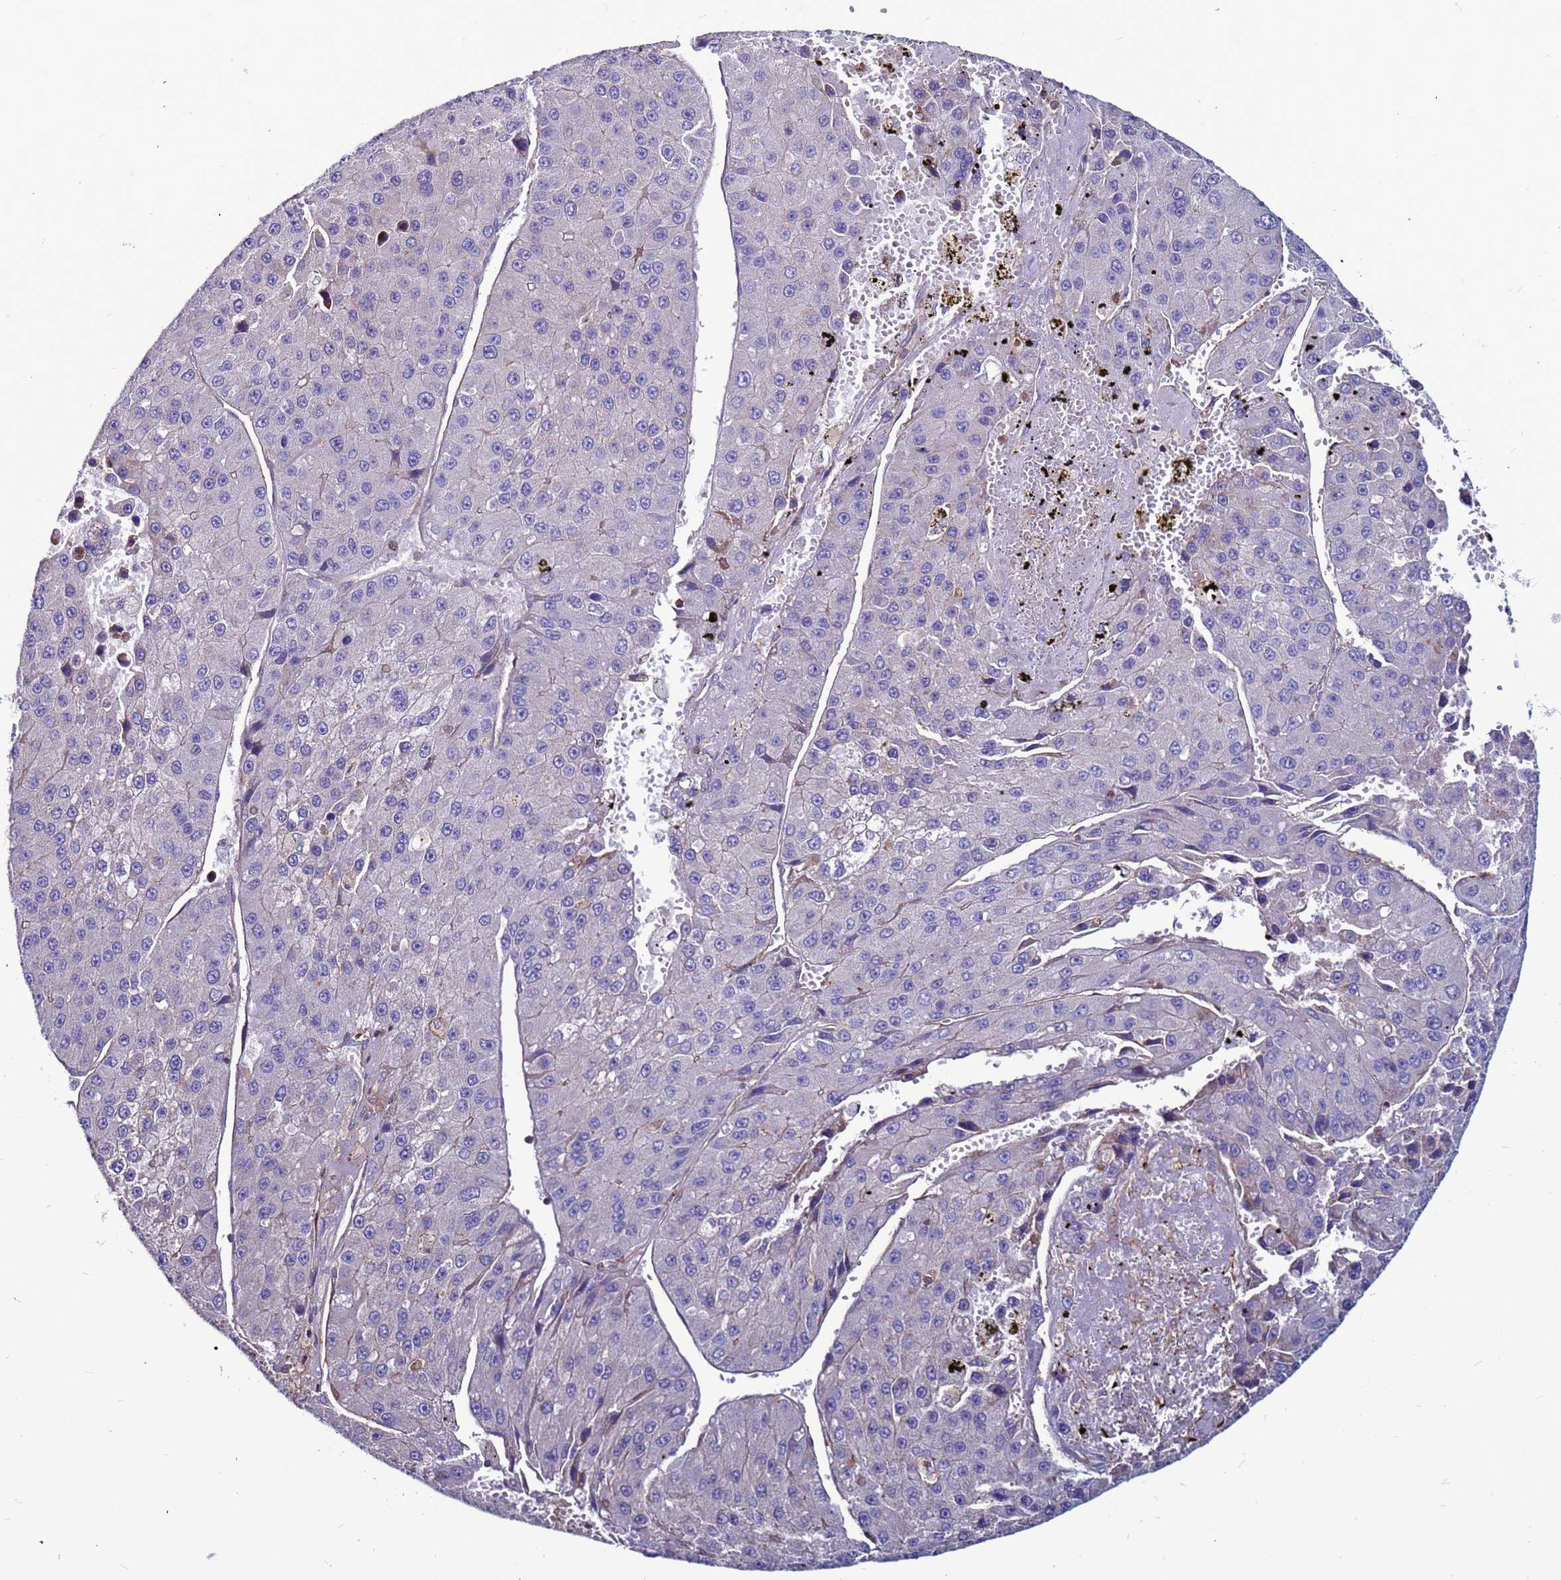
{"staining": {"intensity": "negative", "quantity": "none", "location": "none"}, "tissue": "liver cancer", "cell_type": "Tumor cells", "image_type": "cancer", "snomed": [{"axis": "morphology", "description": "Carcinoma, Hepatocellular, NOS"}, {"axis": "topography", "description": "Liver"}], "caption": "A histopathology image of human liver cancer (hepatocellular carcinoma) is negative for staining in tumor cells. The staining was performed using DAB (3,3'-diaminobenzidine) to visualize the protein expression in brown, while the nuclei were stained in blue with hematoxylin (Magnification: 20x).", "gene": "NRN1L", "patient": {"sex": "female", "age": 73}}